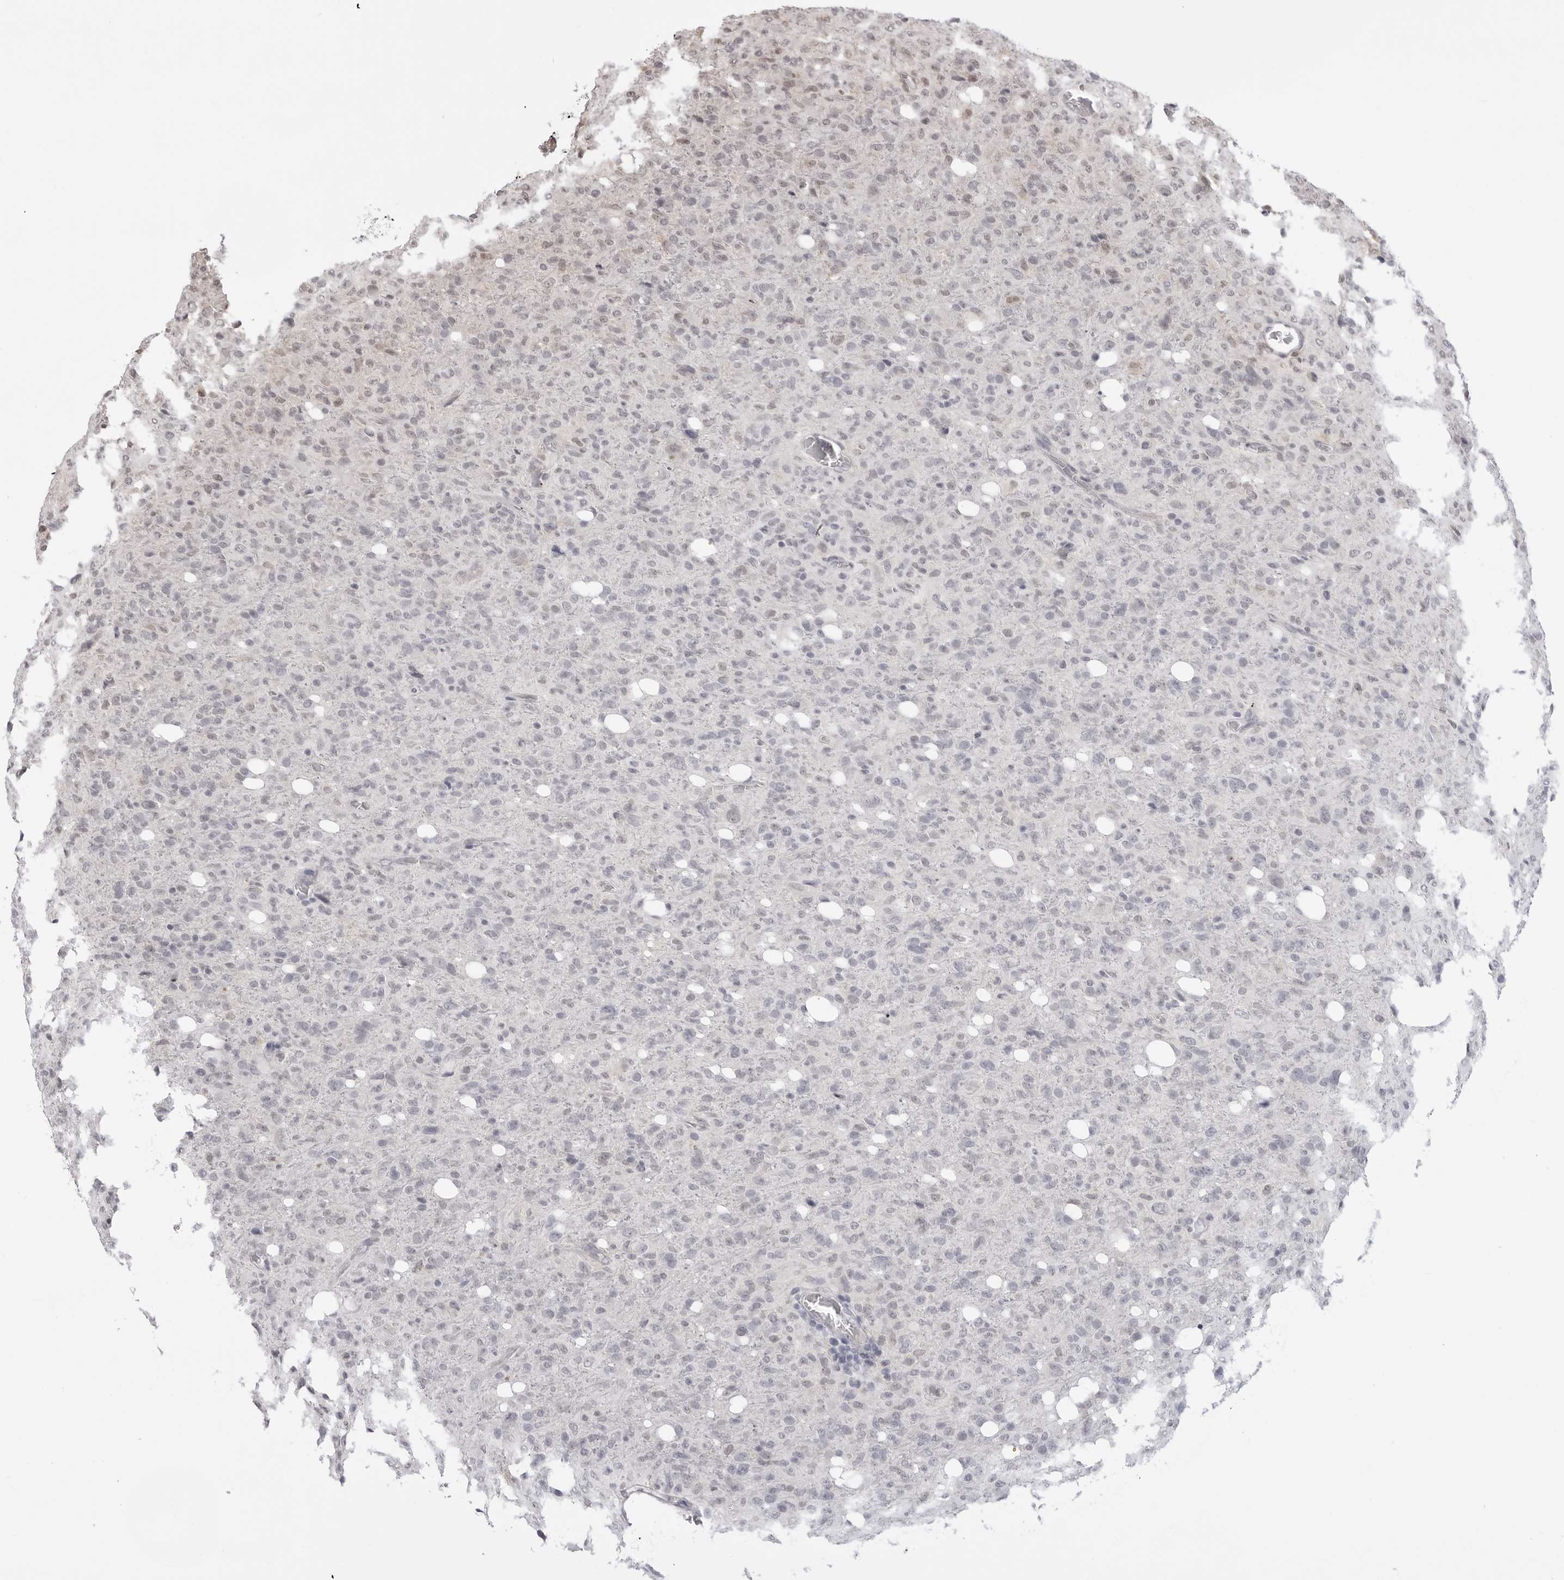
{"staining": {"intensity": "weak", "quantity": "<25%", "location": "nuclear"}, "tissue": "glioma", "cell_type": "Tumor cells", "image_type": "cancer", "snomed": [{"axis": "morphology", "description": "Glioma, malignant, High grade"}, {"axis": "topography", "description": "Brain"}], "caption": "Immunohistochemistry (IHC) of glioma reveals no staining in tumor cells.", "gene": "SRGAP2", "patient": {"sex": "female", "age": 57}}